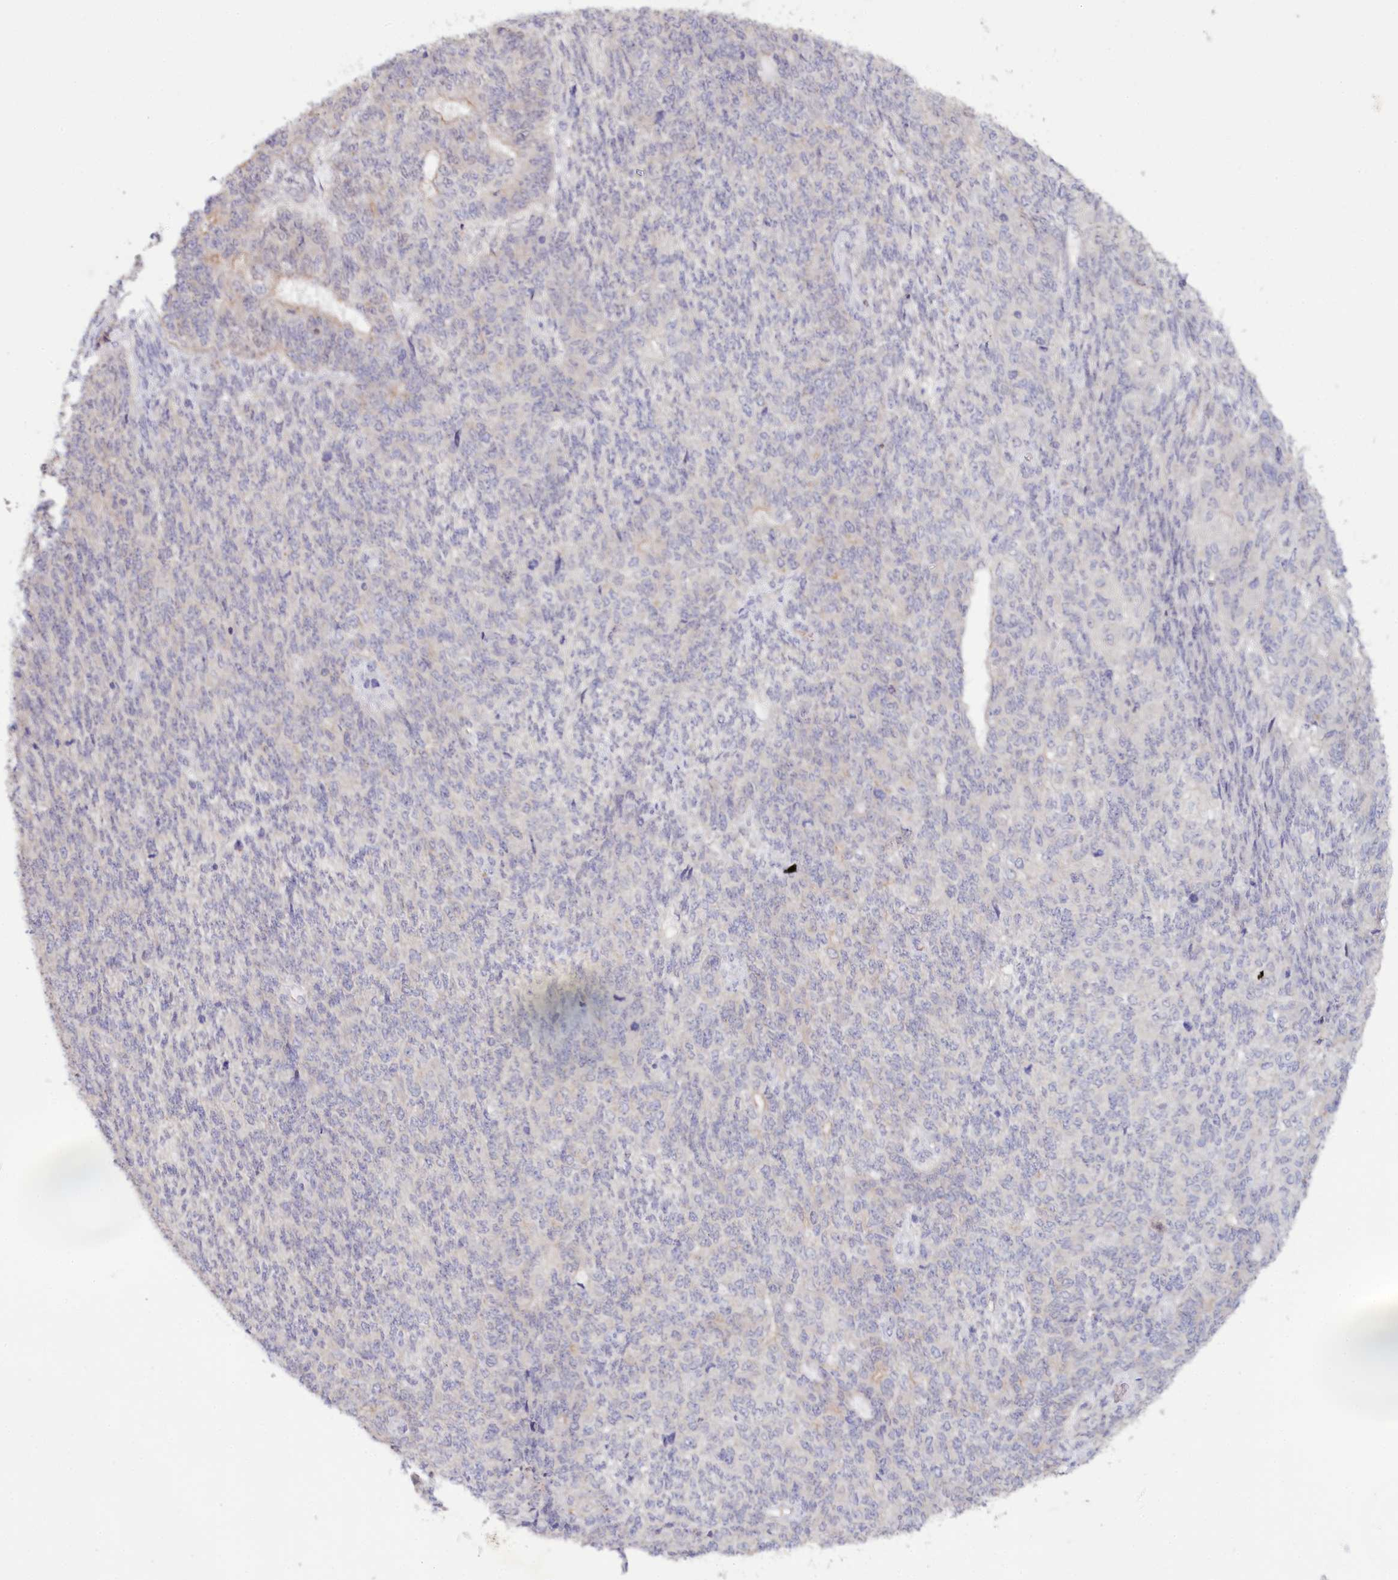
{"staining": {"intensity": "negative", "quantity": "none", "location": "none"}, "tissue": "endometrial cancer", "cell_type": "Tumor cells", "image_type": "cancer", "snomed": [{"axis": "morphology", "description": "Adenocarcinoma, NOS"}, {"axis": "topography", "description": "Endometrium"}], "caption": "The micrograph demonstrates no significant expression in tumor cells of endometrial adenocarcinoma. (Brightfield microscopy of DAB immunohistochemistry at high magnification).", "gene": "DAPK1", "patient": {"sex": "female", "age": 32}}